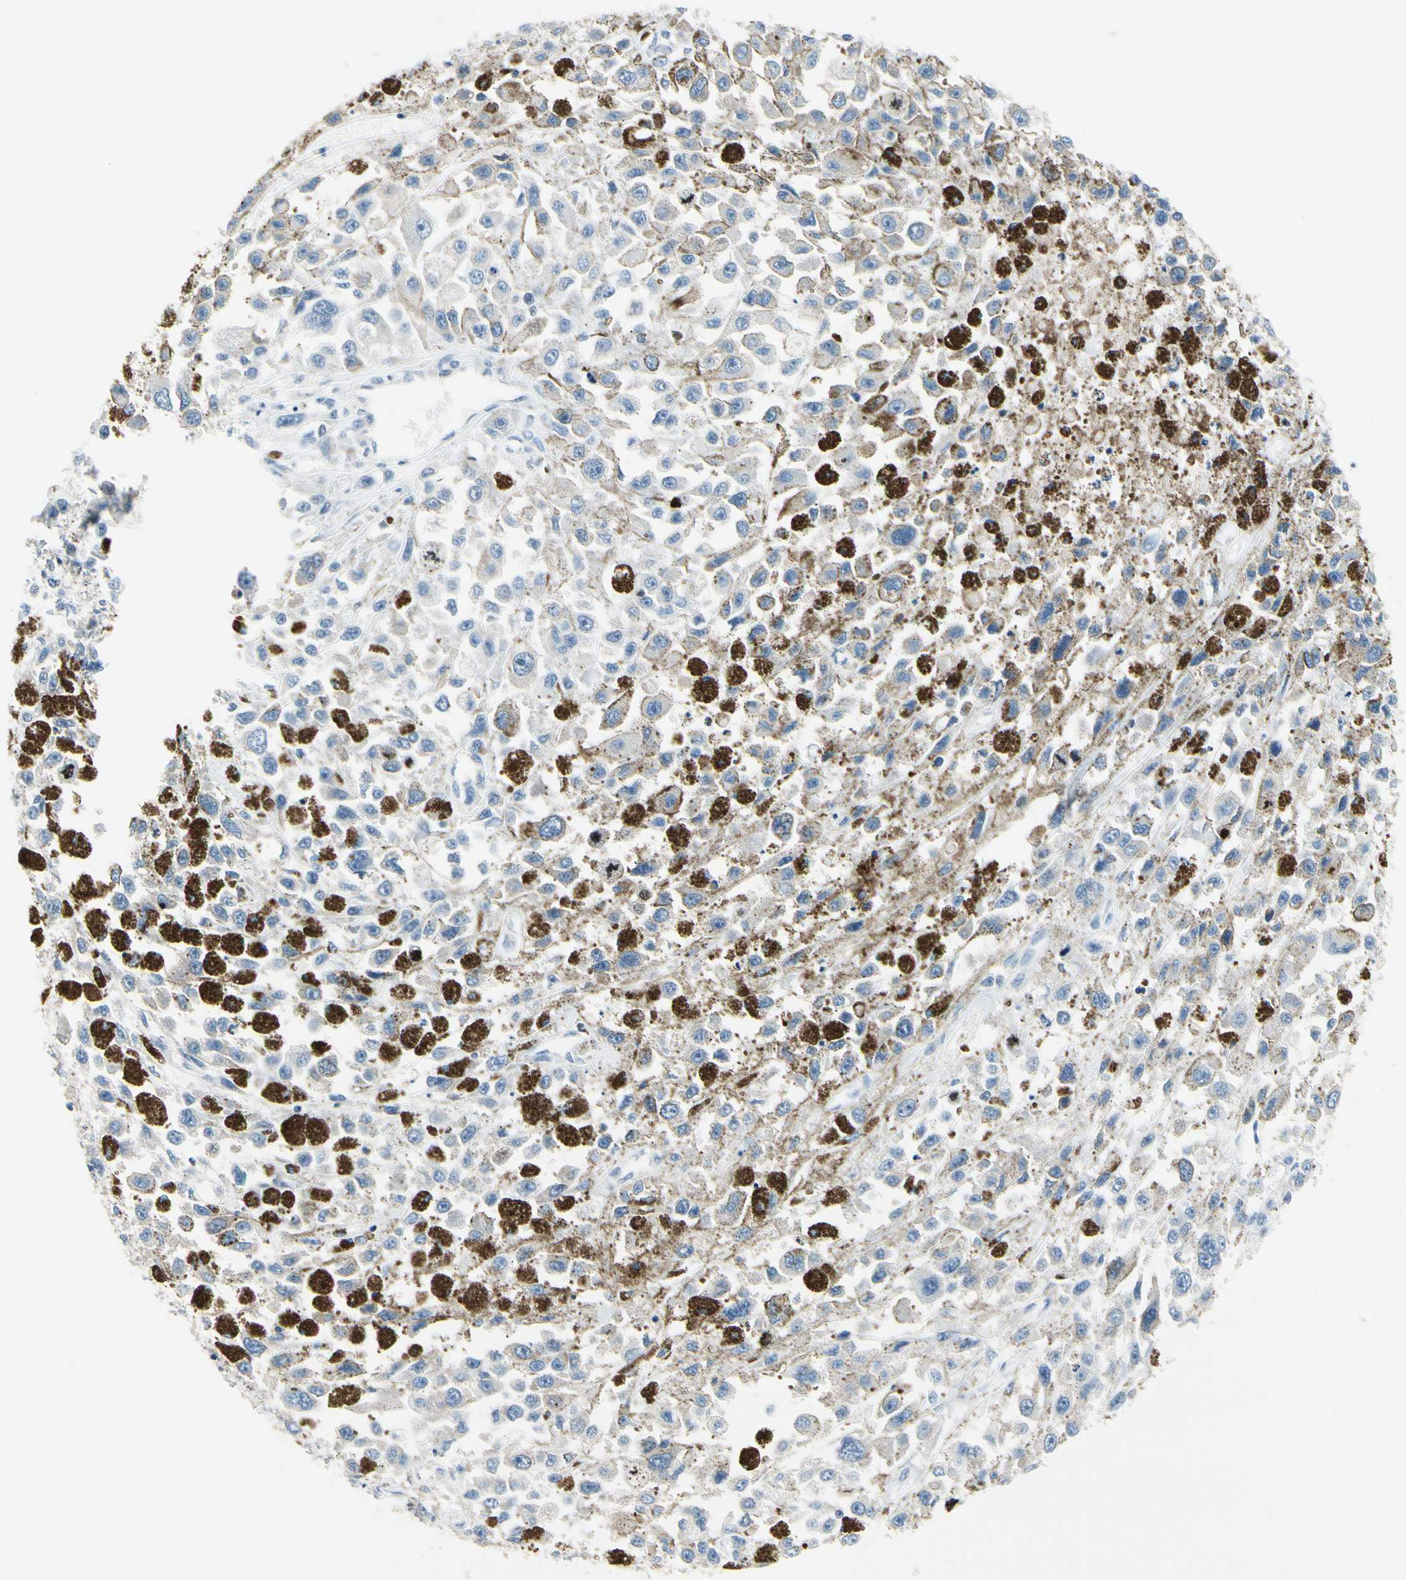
{"staining": {"intensity": "negative", "quantity": "none", "location": "none"}, "tissue": "melanoma", "cell_type": "Tumor cells", "image_type": "cancer", "snomed": [{"axis": "morphology", "description": "Malignant melanoma, Metastatic site"}, {"axis": "topography", "description": "Lymph node"}], "caption": "There is no significant expression in tumor cells of malignant melanoma (metastatic site).", "gene": "CKAP2", "patient": {"sex": "male", "age": 59}}